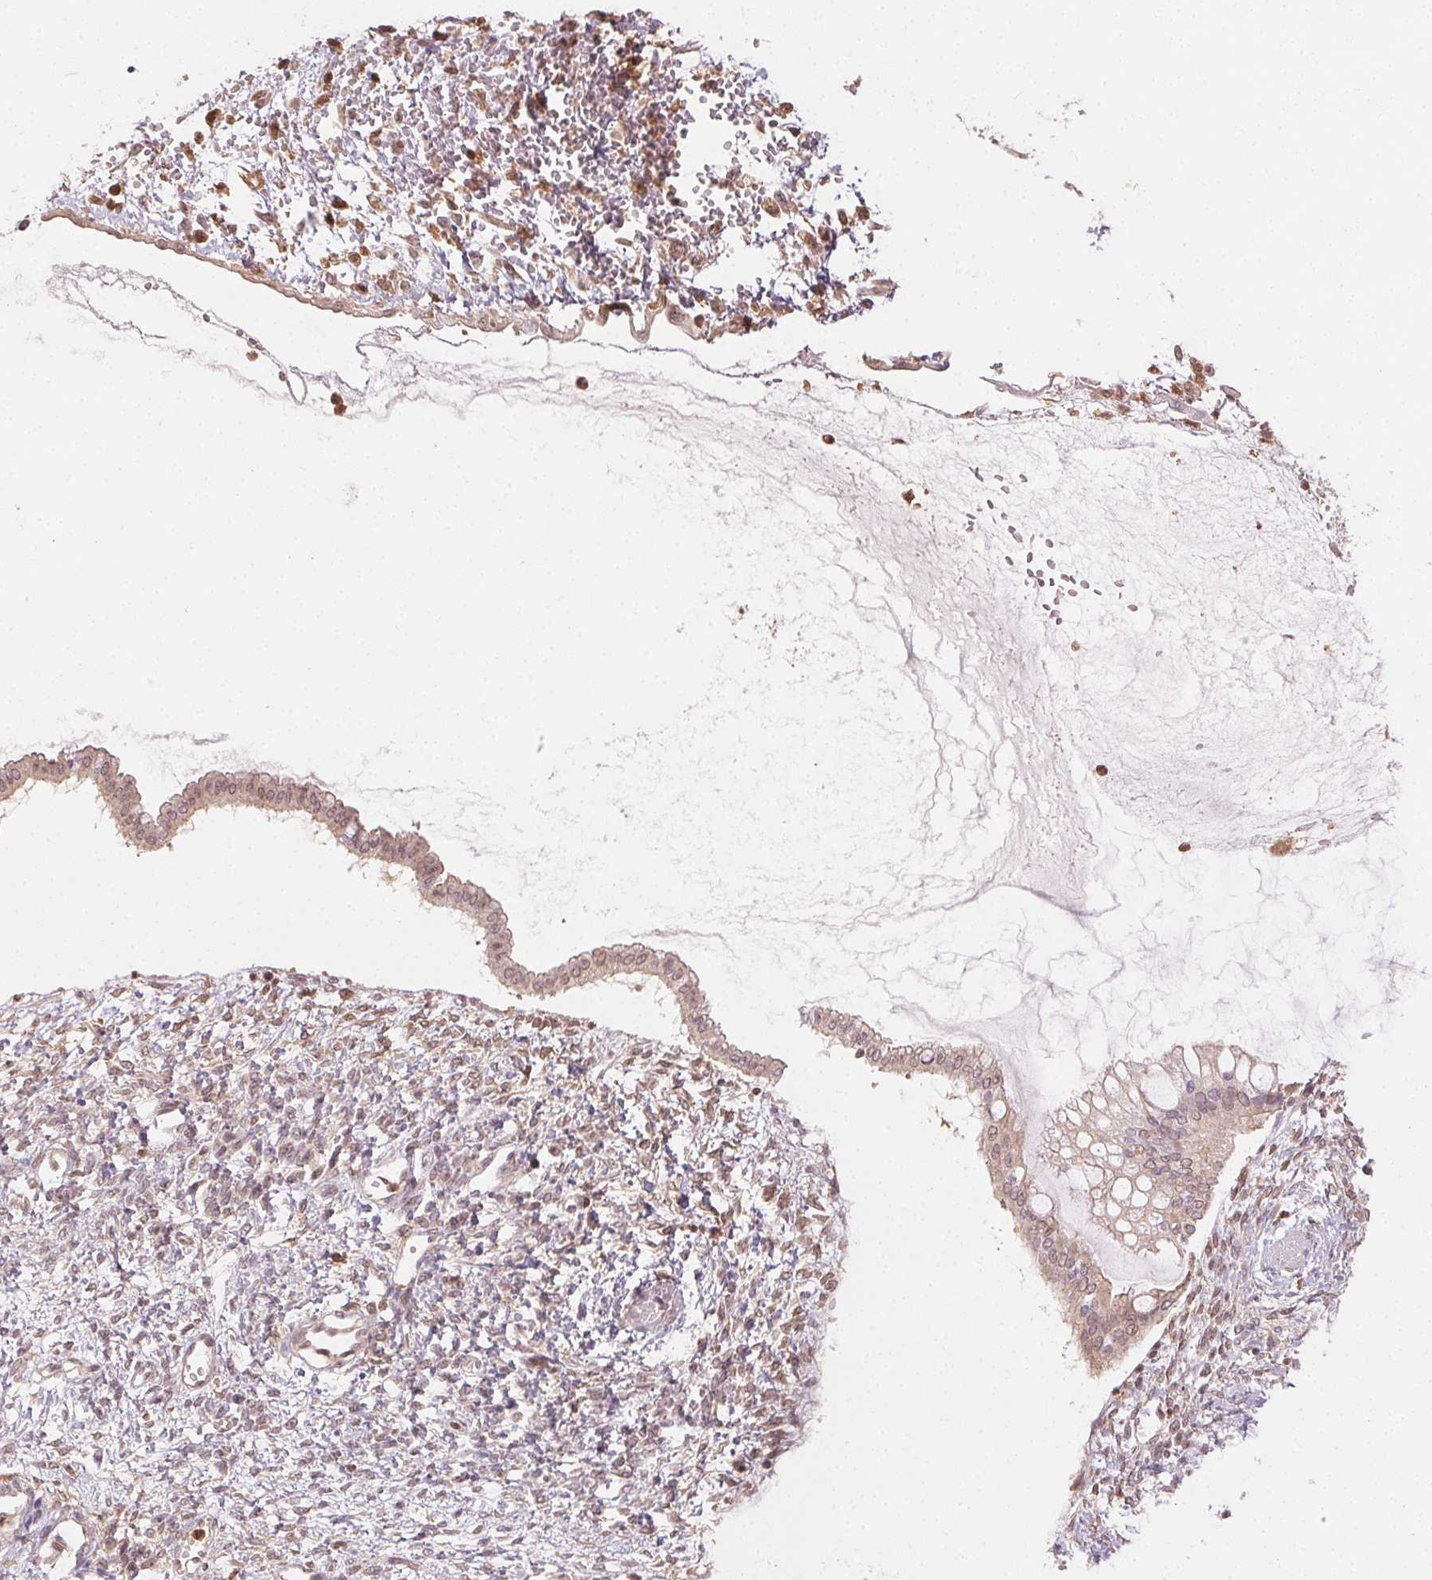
{"staining": {"intensity": "weak", "quantity": ">75%", "location": "cytoplasmic/membranous,nuclear"}, "tissue": "ovarian cancer", "cell_type": "Tumor cells", "image_type": "cancer", "snomed": [{"axis": "morphology", "description": "Cystadenocarcinoma, mucinous, NOS"}, {"axis": "topography", "description": "Ovary"}], "caption": "IHC (DAB (3,3'-diaminobenzidine)) staining of mucinous cystadenocarcinoma (ovarian) exhibits weak cytoplasmic/membranous and nuclear protein staining in about >75% of tumor cells.", "gene": "MAPK14", "patient": {"sex": "female", "age": 73}}